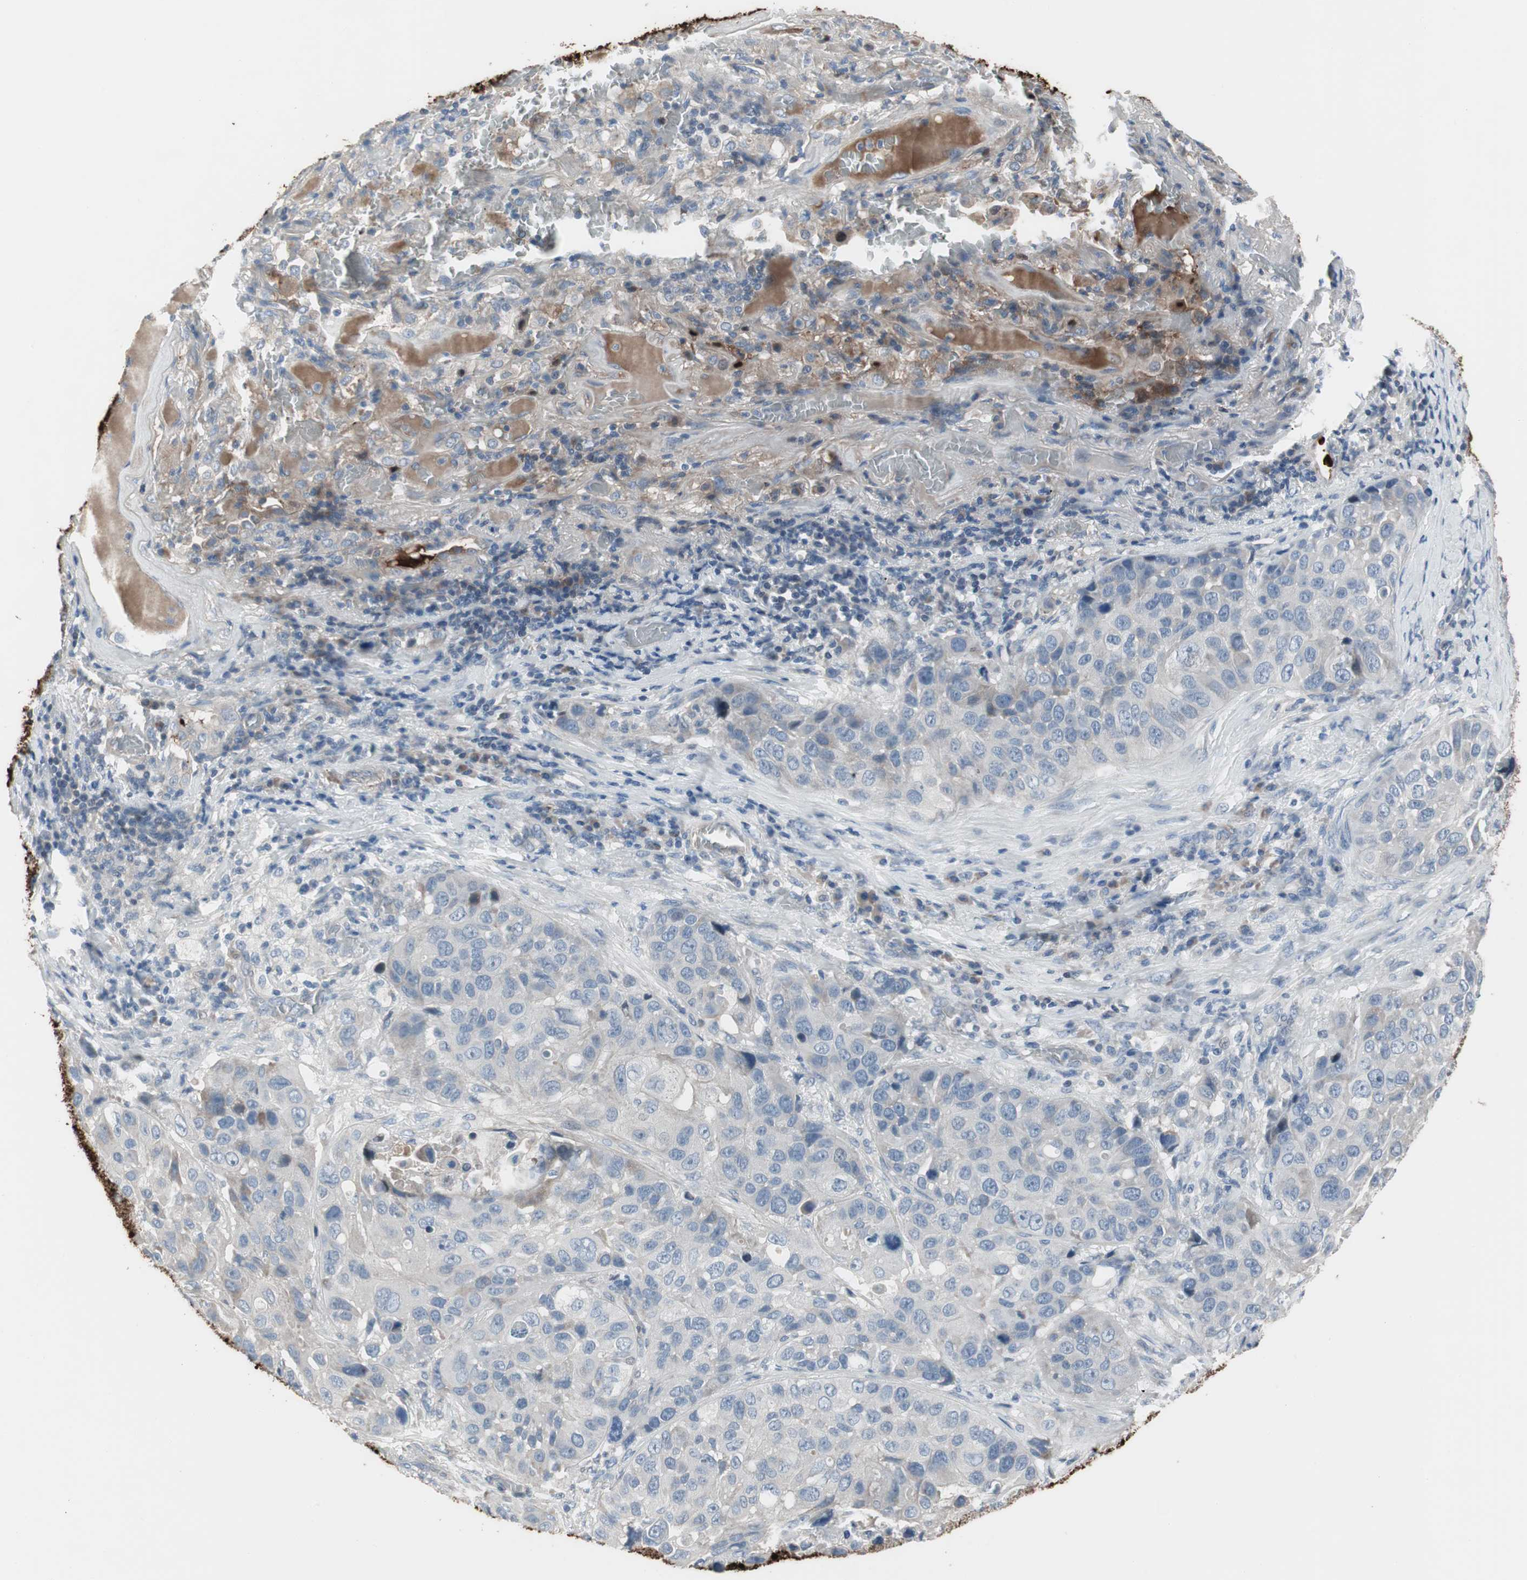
{"staining": {"intensity": "weak", "quantity": "<25%", "location": "cytoplasmic/membranous"}, "tissue": "lung cancer", "cell_type": "Tumor cells", "image_type": "cancer", "snomed": [{"axis": "morphology", "description": "Squamous cell carcinoma, NOS"}, {"axis": "topography", "description": "Lung"}], "caption": "This is an IHC image of lung cancer (squamous cell carcinoma). There is no positivity in tumor cells.", "gene": "PIGR", "patient": {"sex": "male", "age": 57}}